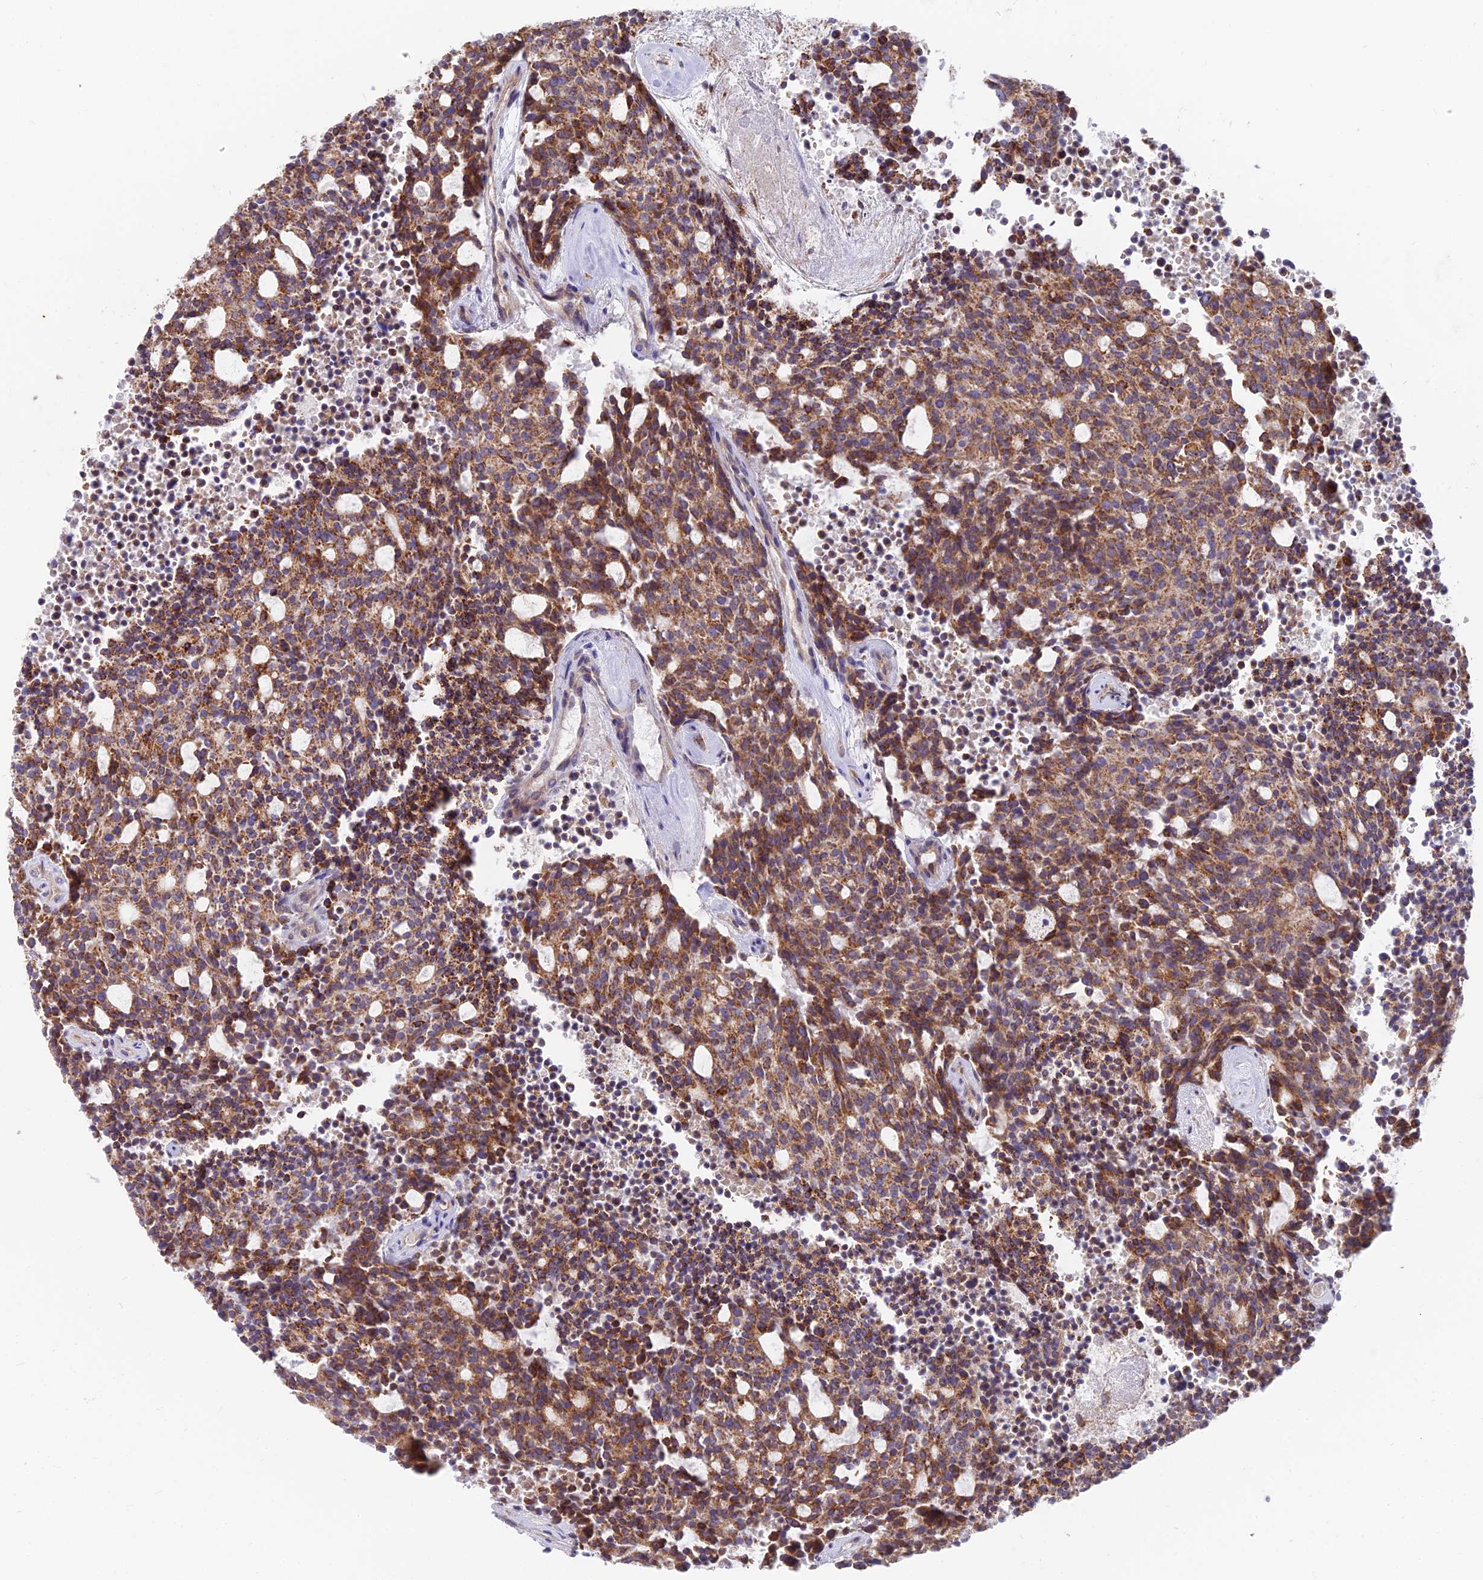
{"staining": {"intensity": "moderate", "quantity": ">75%", "location": "cytoplasmic/membranous"}, "tissue": "carcinoid", "cell_type": "Tumor cells", "image_type": "cancer", "snomed": [{"axis": "morphology", "description": "Carcinoid, malignant, NOS"}, {"axis": "topography", "description": "Pancreas"}], "caption": "Immunohistochemistry photomicrograph of human carcinoid stained for a protein (brown), which displays medium levels of moderate cytoplasmic/membranous staining in approximately >75% of tumor cells.", "gene": "TBC1D20", "patient": {"sex": "female", "age": 54}}